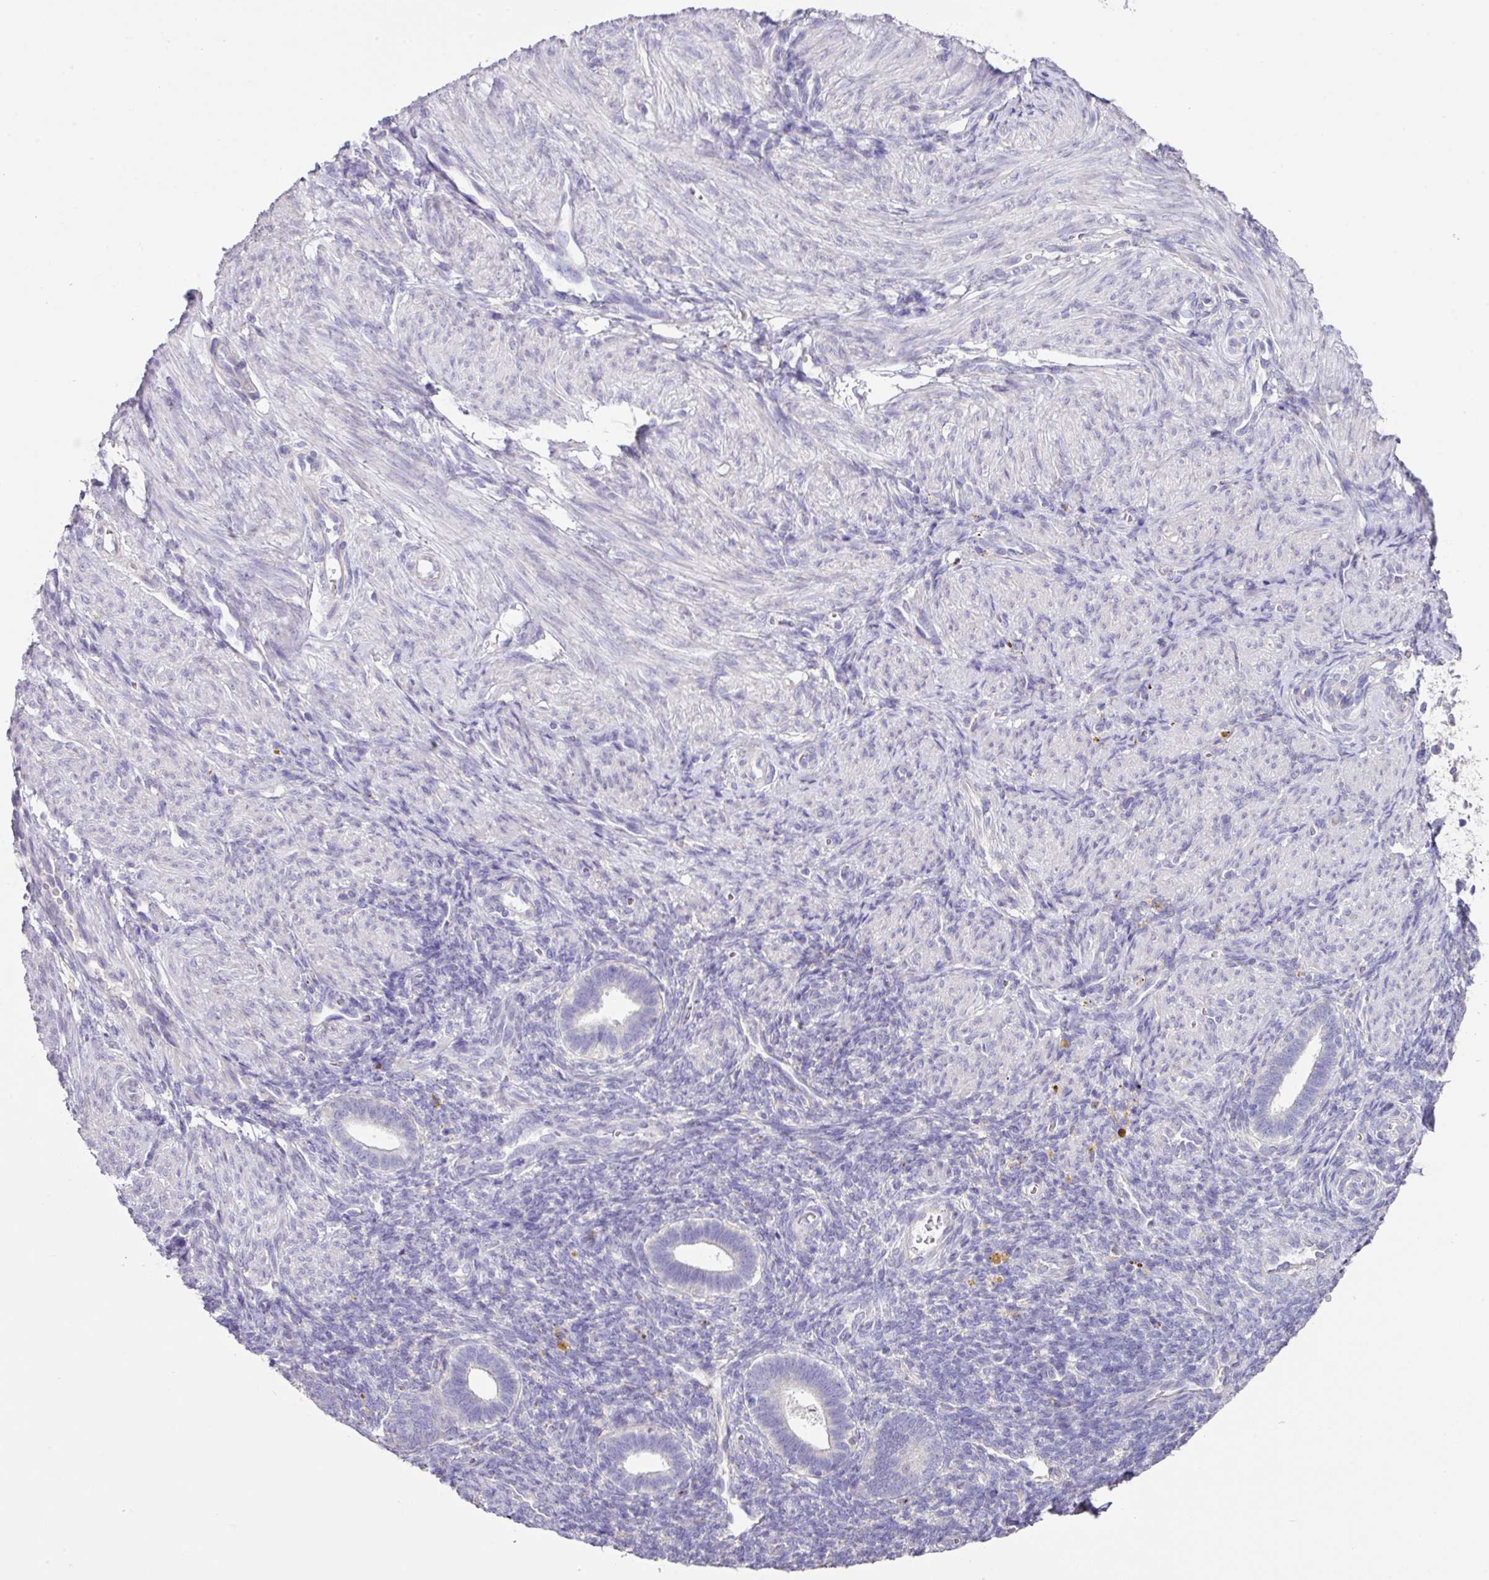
{"staining": {"intensity": "negative", "quantity": "none", "location": "none"}, "tissue": "endometrium", "cell_type": "Cells in endometrial stroma", "image_type": "normal", "snomed": [{"axis": "morphology", "description": "Normal tissue, NOS"}, {"axis": "topography", "description": "Endometrium"}], "caption": "DAB immunohistochemical staining of normal endometrium exhibits no significant staining in cells in endometrial stroma.", "gene": "ZG16", "patient": {"sex": "female", "age": 34}}